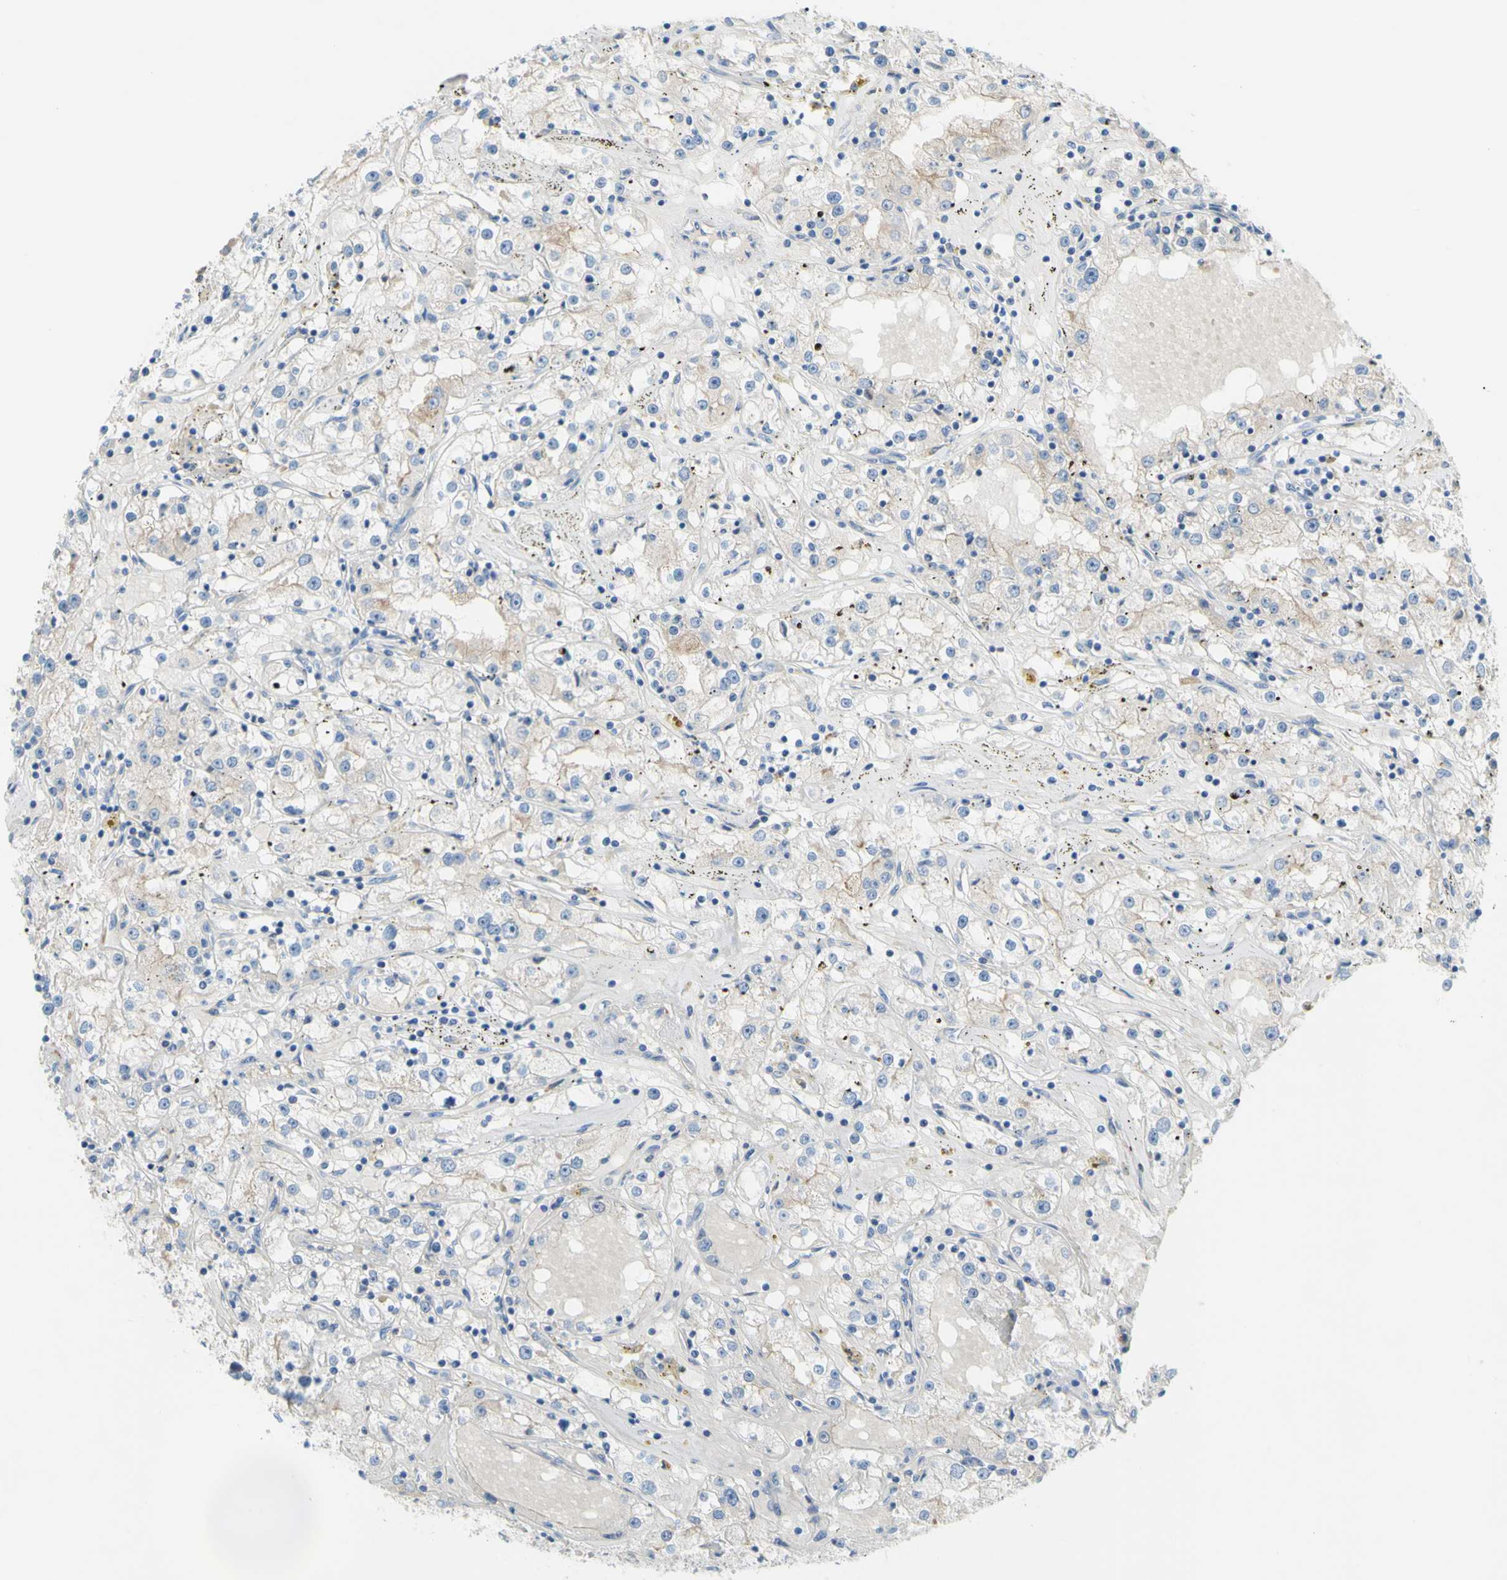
{"staining": {"intensity": "weak", "quantity": "<25%", "location": "cytoplasmic/membranous"}, "tissue": "renal cancer", "cell_type": "Tumor cells", "image_type": "cancer", "snomed": [{"axis": "morphology", "description": "Adenocarcinoma, NOS"}, {"axis": "topography", "description": "Kidney"}], "caption": "This is an immunohistochemistry histopathology image of renal cancer (adenocarcinoma). There is no staining in tumor cells.", "gene": "TMEM59L", "patient": {"sex": "male", "age": 56}}